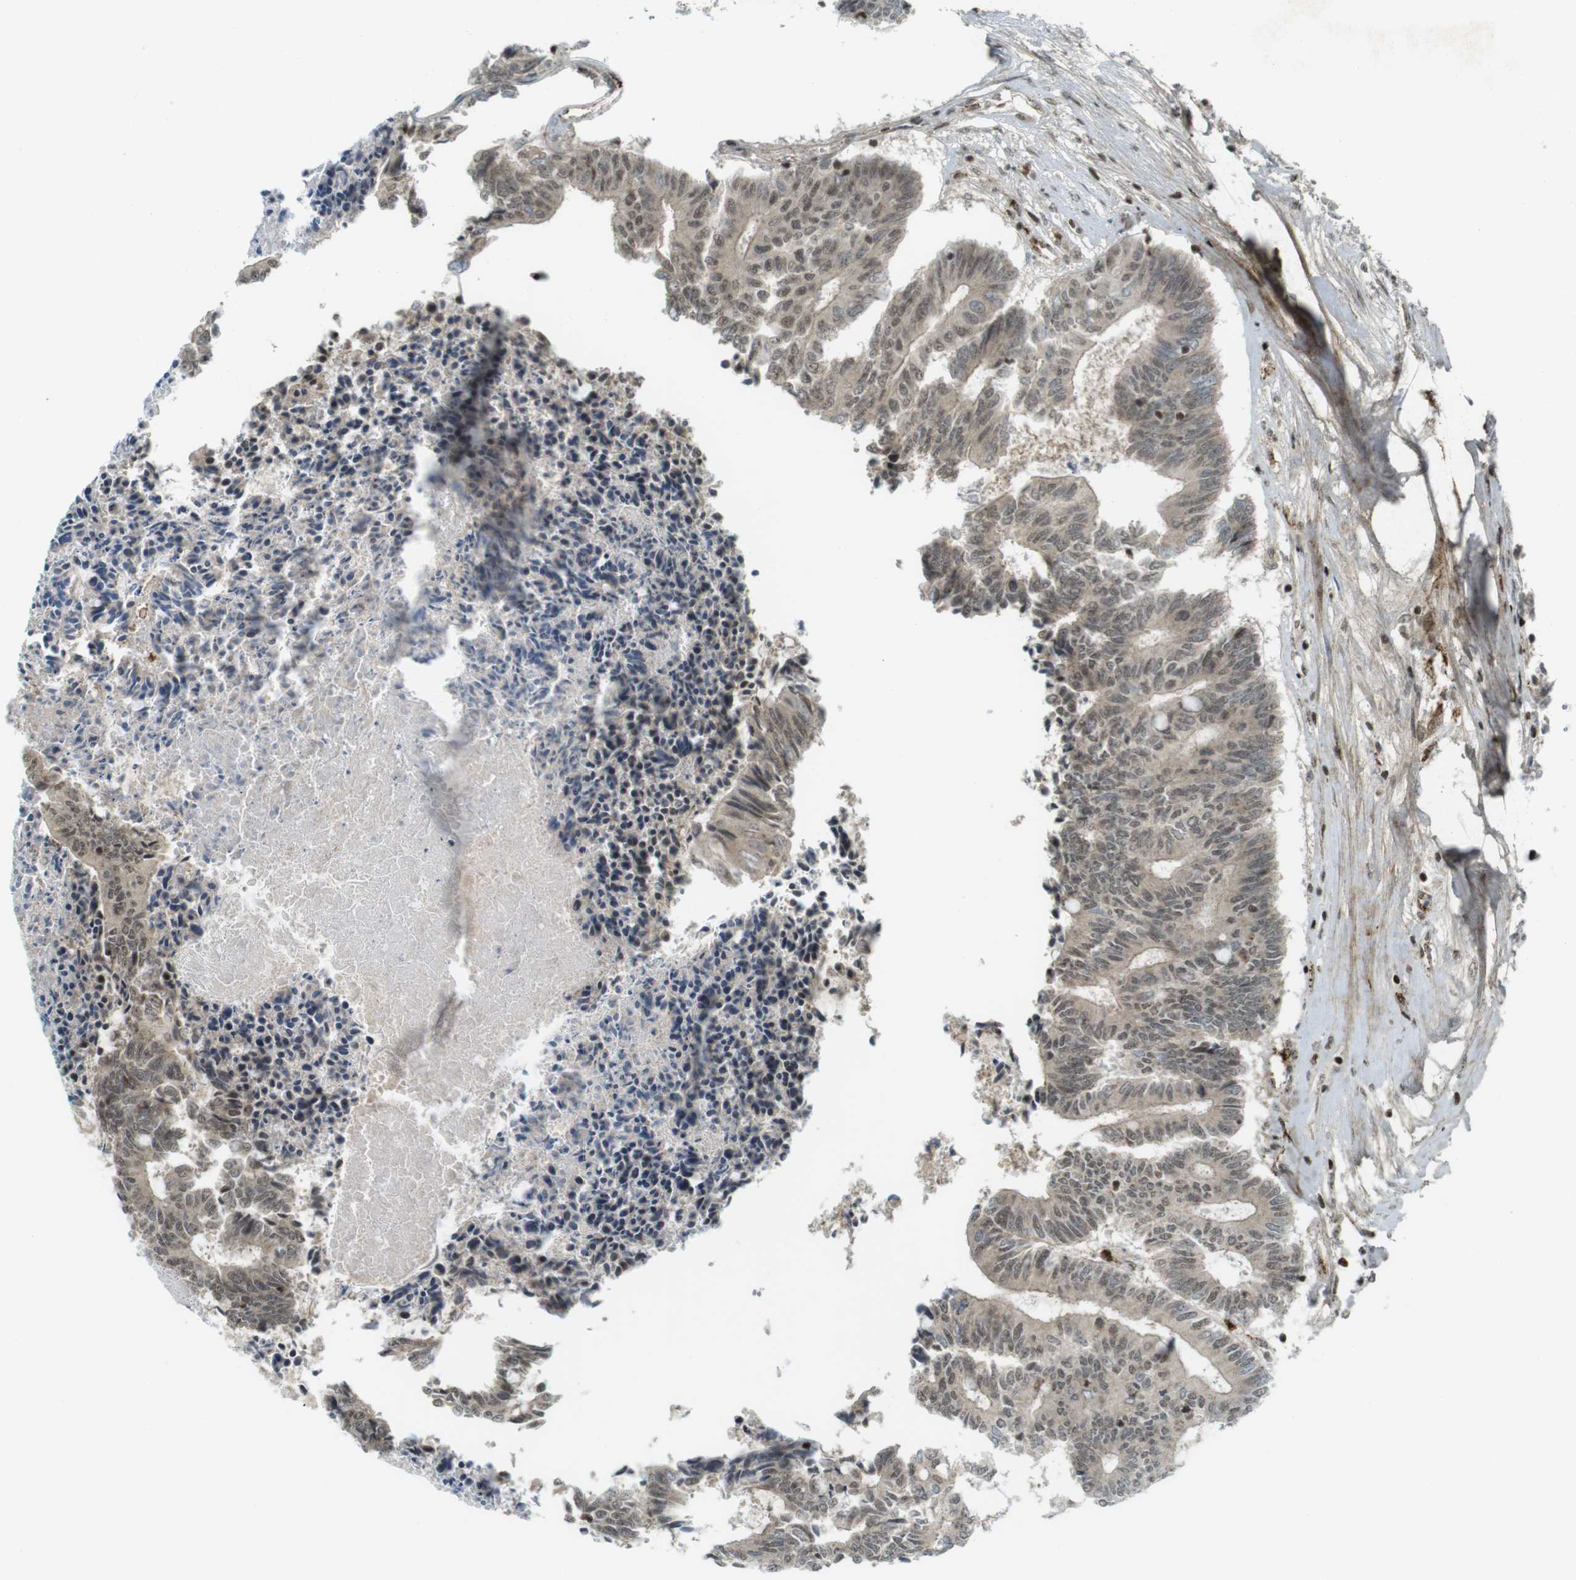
{"staining": {"intensity": "weak", "quantity": ">75%", "location": "cytoplasmic/membranous,nuclear"}, "tissue": "colorectal cancer", "cell_type": "Tumor cells", "image_type": "cancer", "snomed": [{"axis": "morphology", "description": "Adenocarcinoma, NOS"}, {"axis": "topography", "description": "Rectum"}], "caption": "The micrograph demonstrates a brown stain indicating the presence of a protein in the cytoplasmic/membranous and nuclear of tumor cells in colorectal cancer (adenocarcinoma).", "gene": "PPP1R13B", "patient": {"sex": "male", "age": 63}}